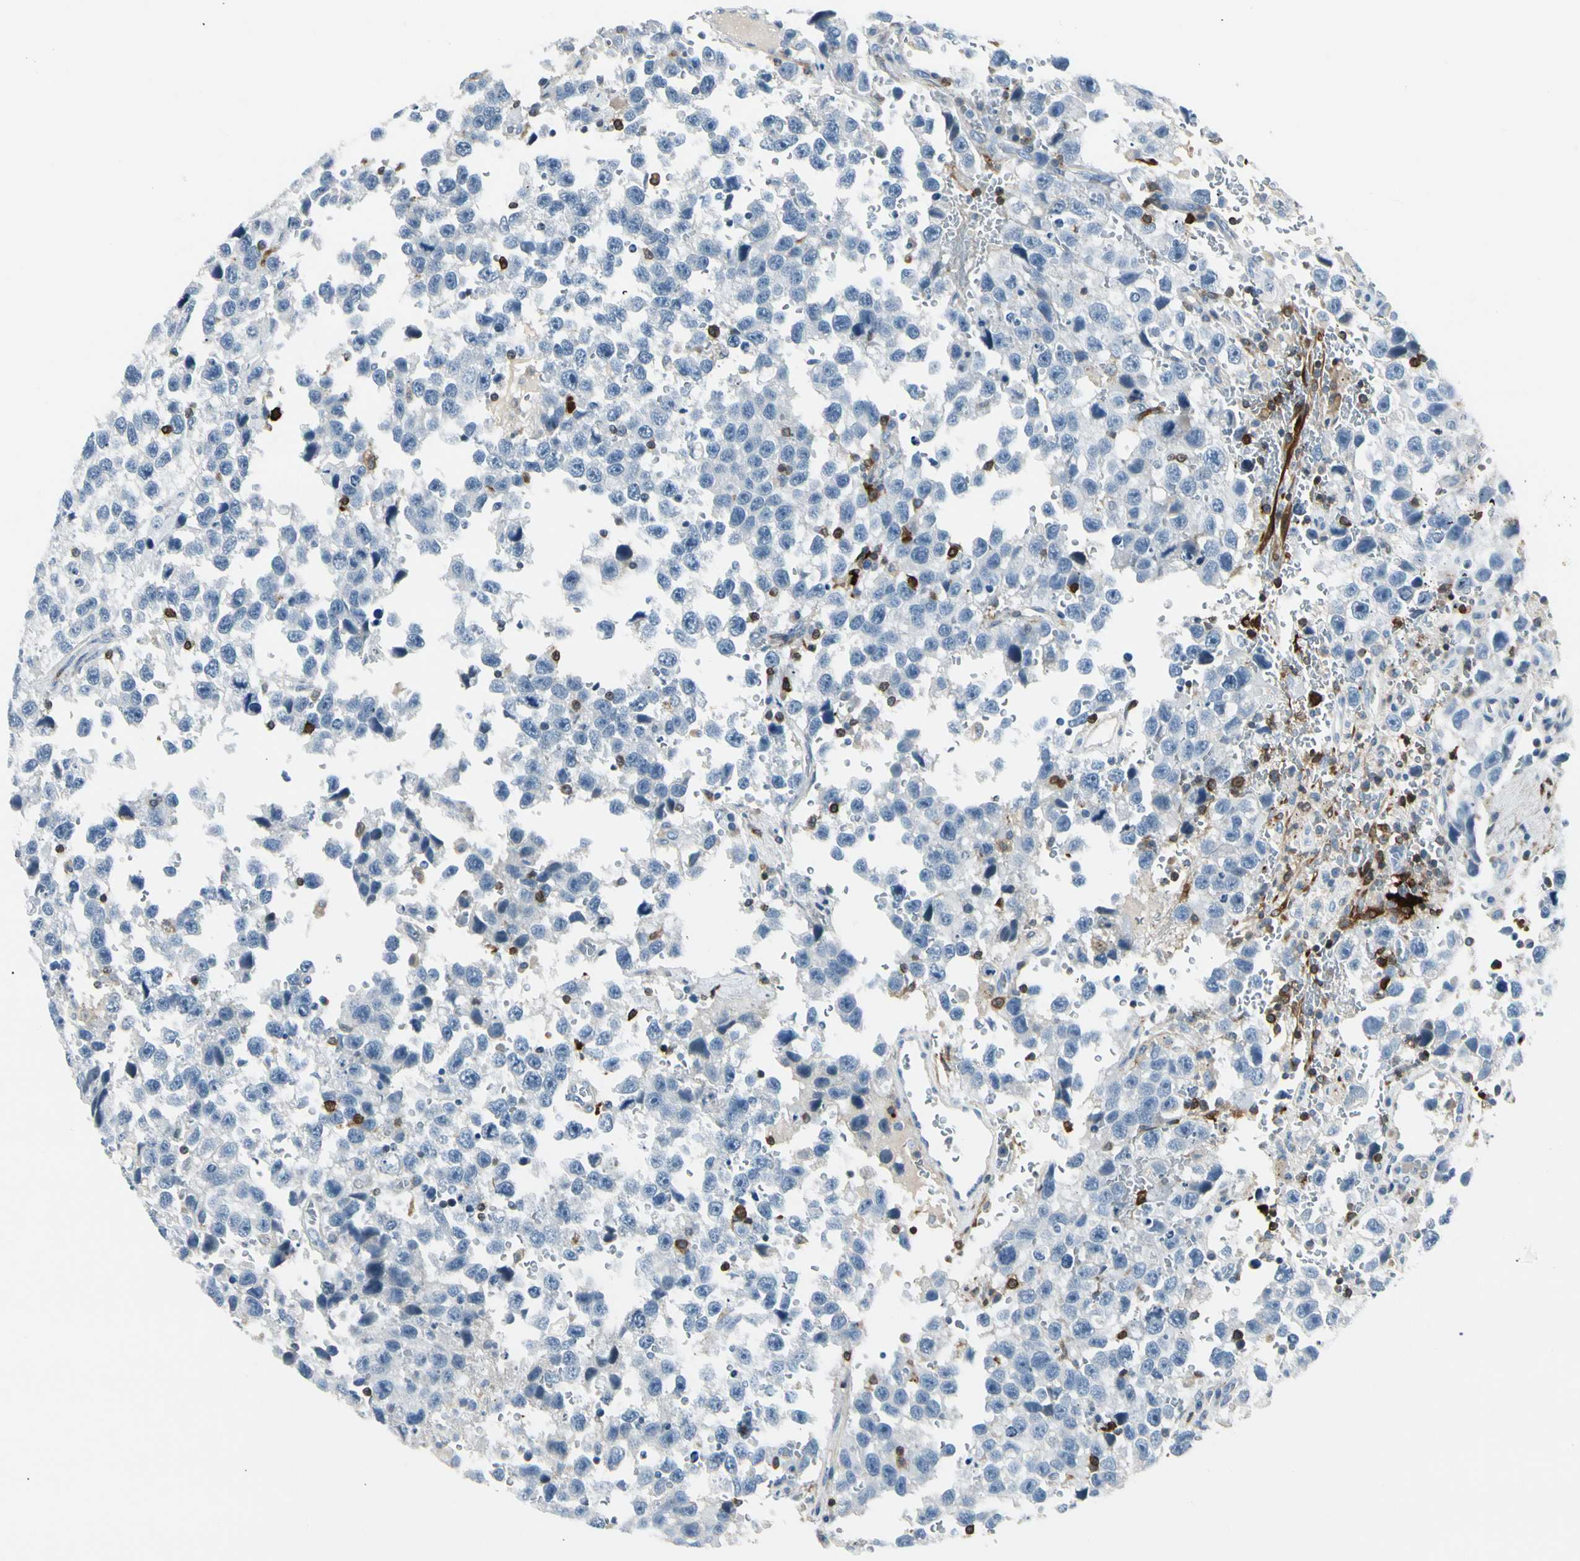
{"staining": {"intensity": "negative", "quantity": "none", "location": "none"}, "tissue": "testis cancer", "cell_type": "Tumor cells", "image_type": "cancer", "snomed": [{"axis": "morphology", "description": "Seminoma, NOS"}, {"axis": "topography", "description": "Testis"}], "caption": "Tumor cells are negative for protein expression in human seminoma (testis). (DAB (3,3'-diaminobenzidine) immunohistochemistry, high magnification).", "gene": "TRAF1", "patient": {"sex": "male", "age": 33}}